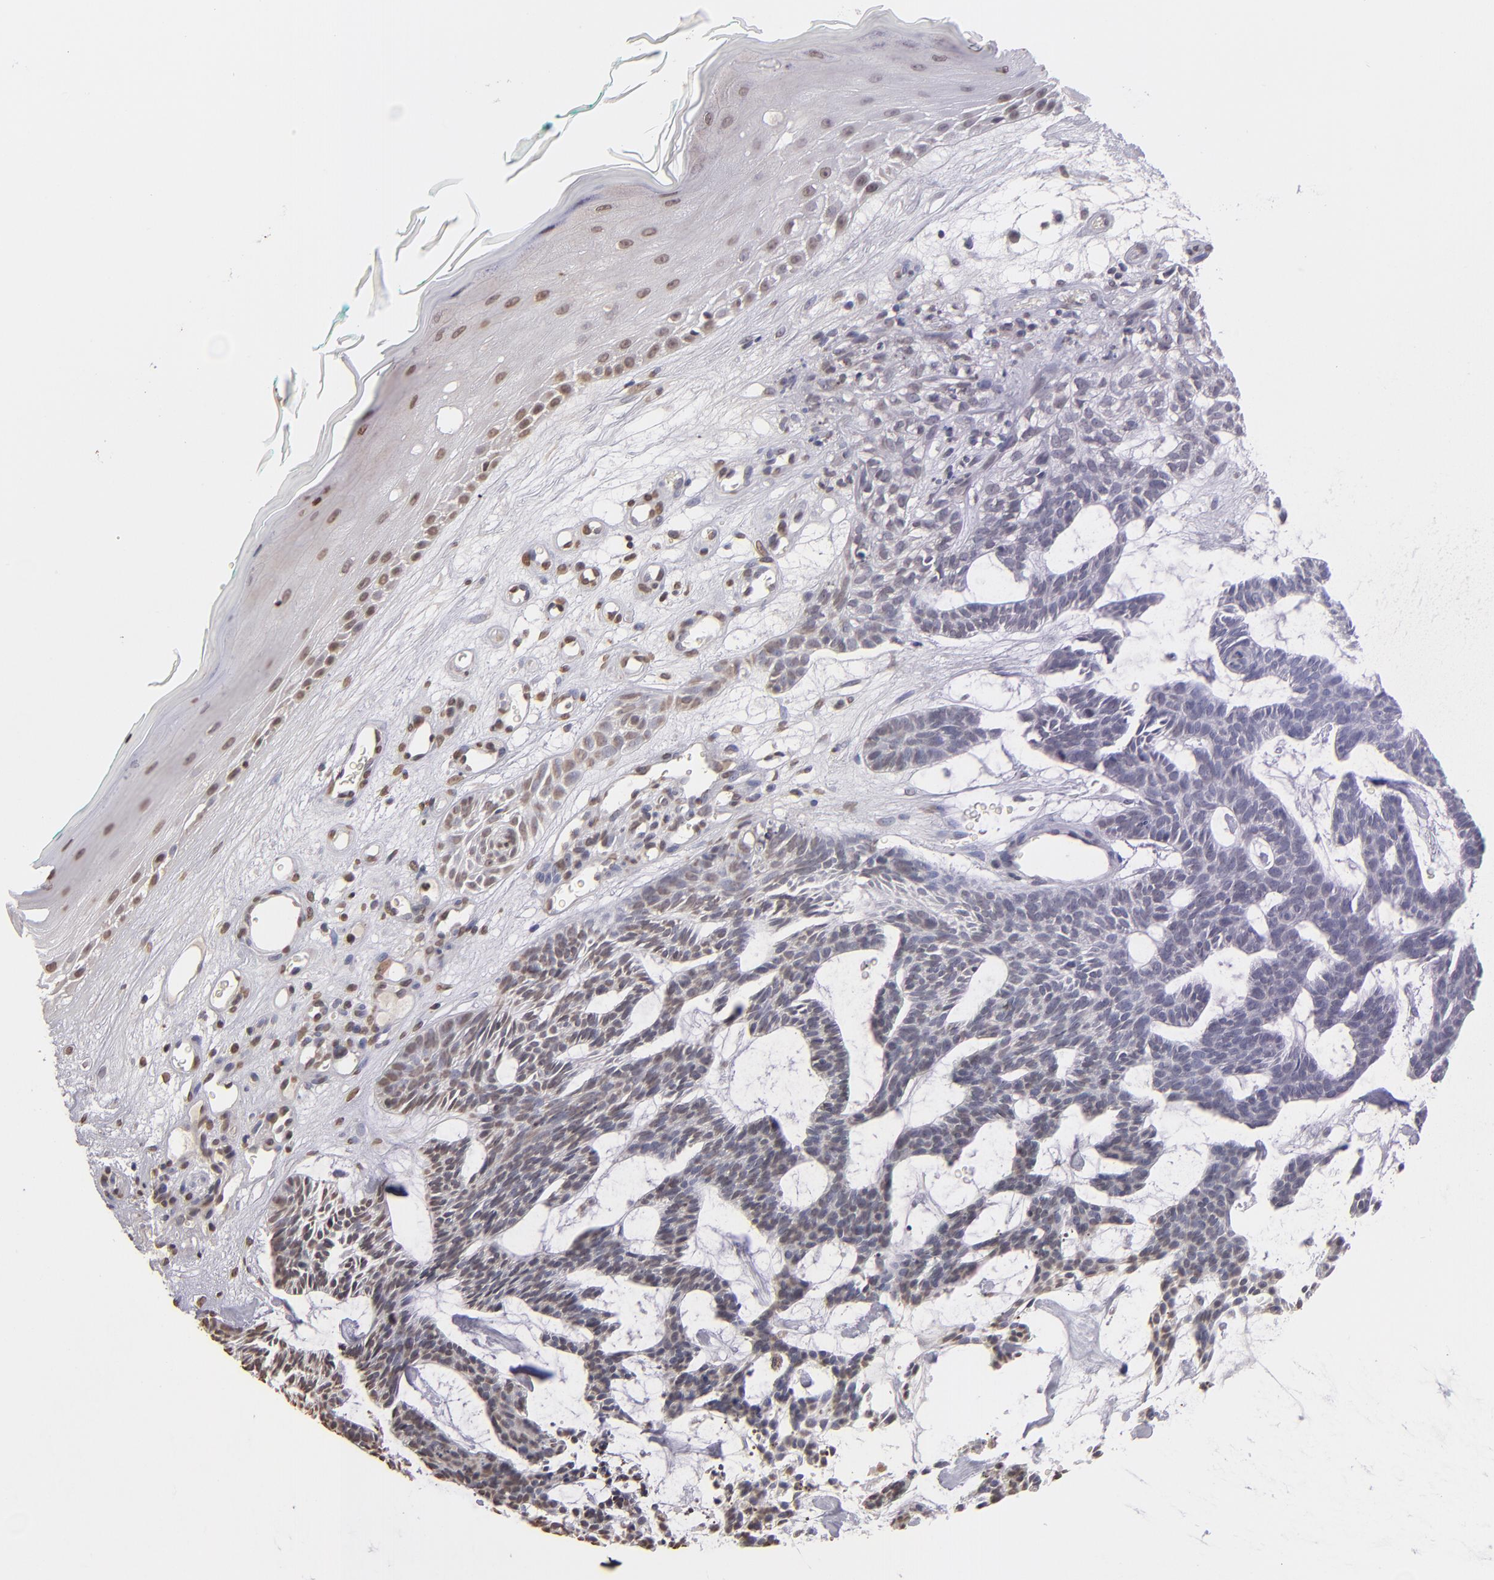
{"staining": {"intensity": "weak", "quantity": "<25%", "location": "nuclear"}, "tissue": "skin cancer", "cell_type": "Tumor cells", "image_type": "cancer", "snomed": [{"axis": "morphology", "description": "Basal cell carcinoma"}, {"axis": "topography", "description": "Skin"}], "caption": "Immunohistochemistry of basal cell carcinoma (skin) reveals no positivity in tumor cells.", "gene": "LBX1", "patient": {"sex": "male", "age": 75}}